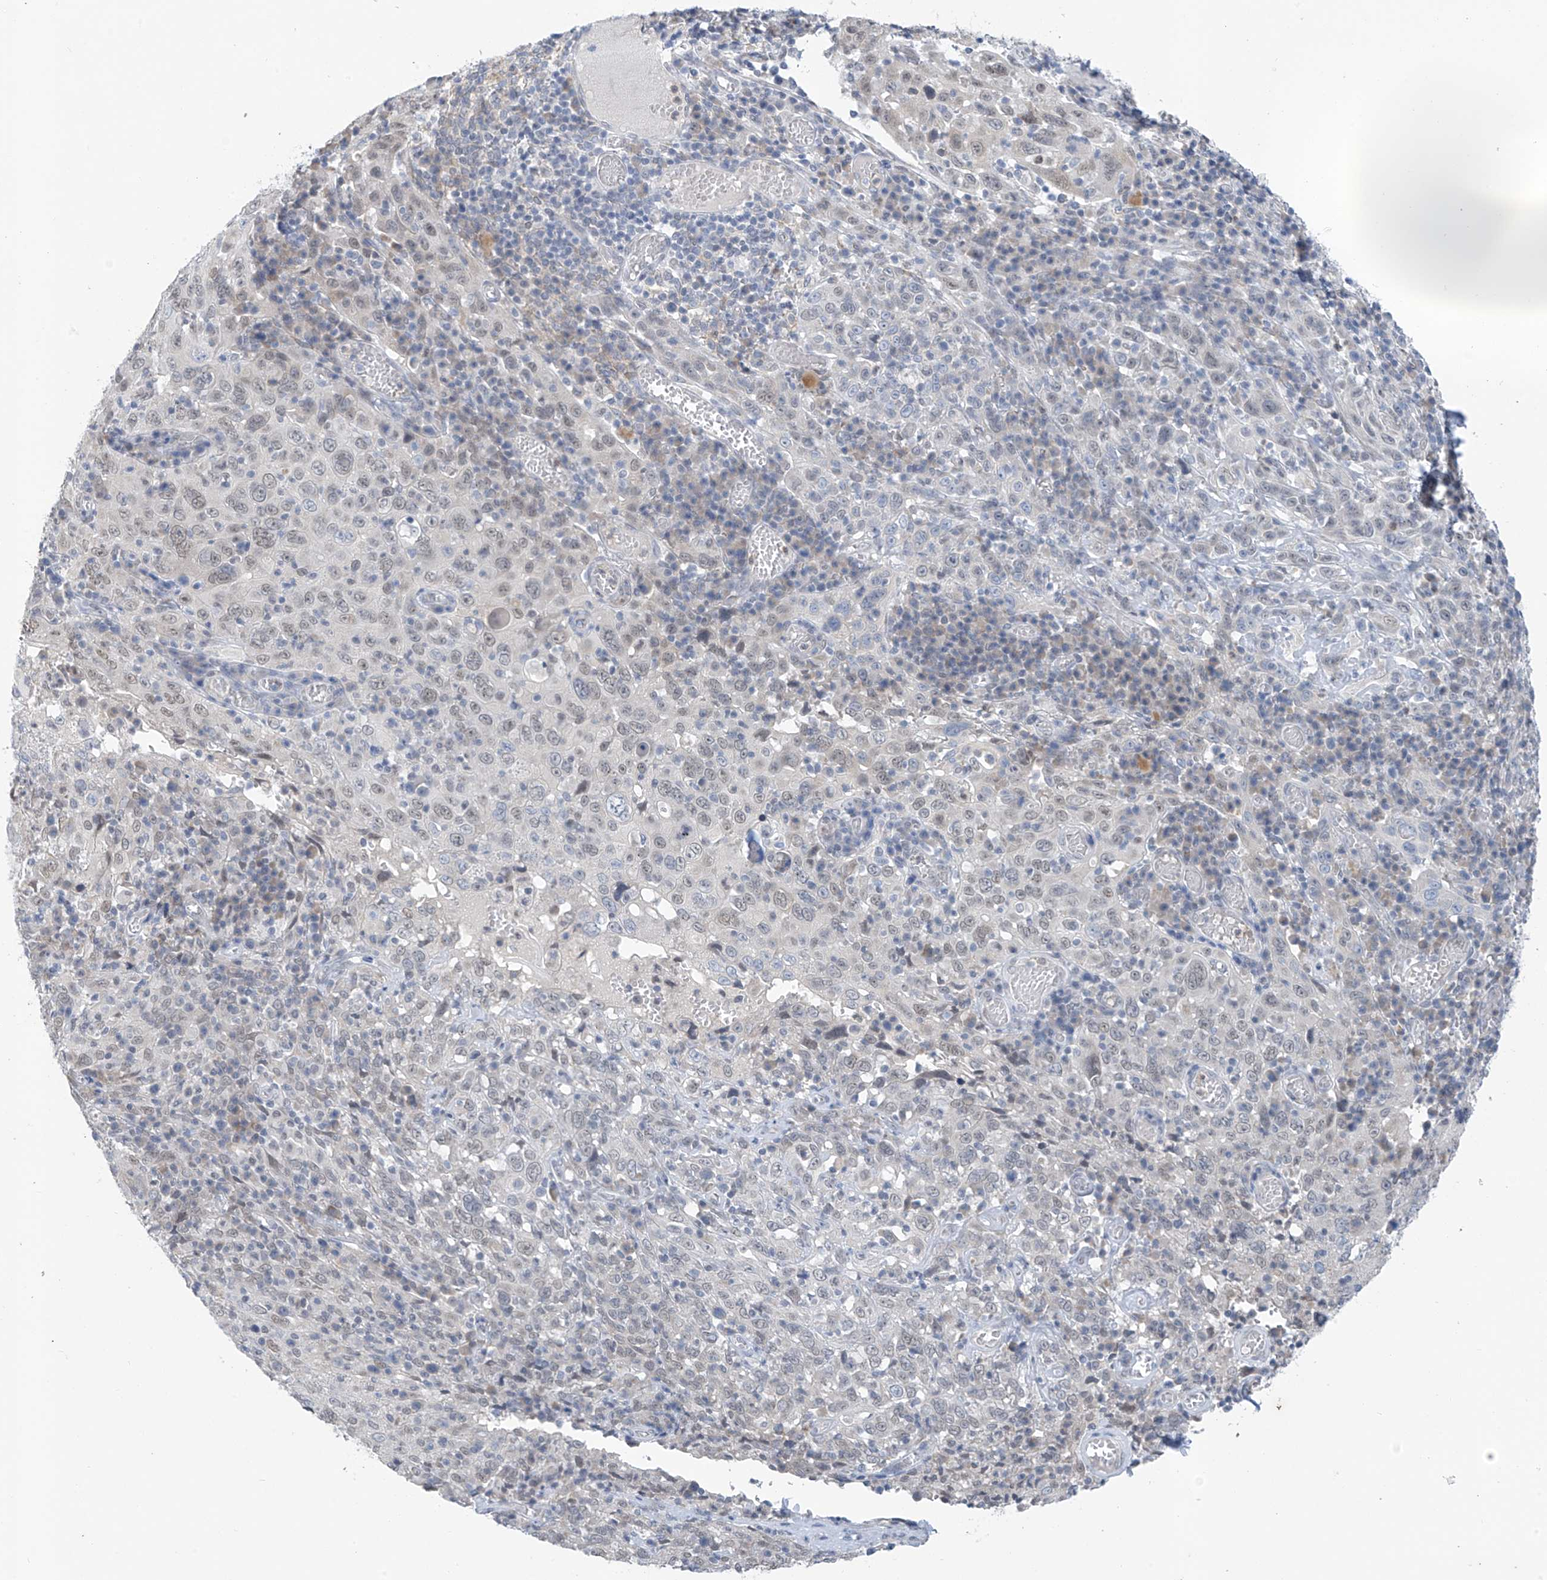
{"staining": {"intensity": "weak", "quantity": "25%-75%", "location": "nuclear"}, "tissue": "cervical cancer", "cell_type": "Tumor cells", "image_type": "cancer", "snomed": [{"axis": "morphology", "description": "Squamous cell carcinoma, NOS"}, {"axis": "topography", "description": "Cervix"}], "caption": "A brown stain shows weak nuclear expression of a protein in human cervical cancer (squamous cell carcinoma) tumor cells.", "gene": "CYP4V2", "patient": {"sex": "female", "age": 46}}